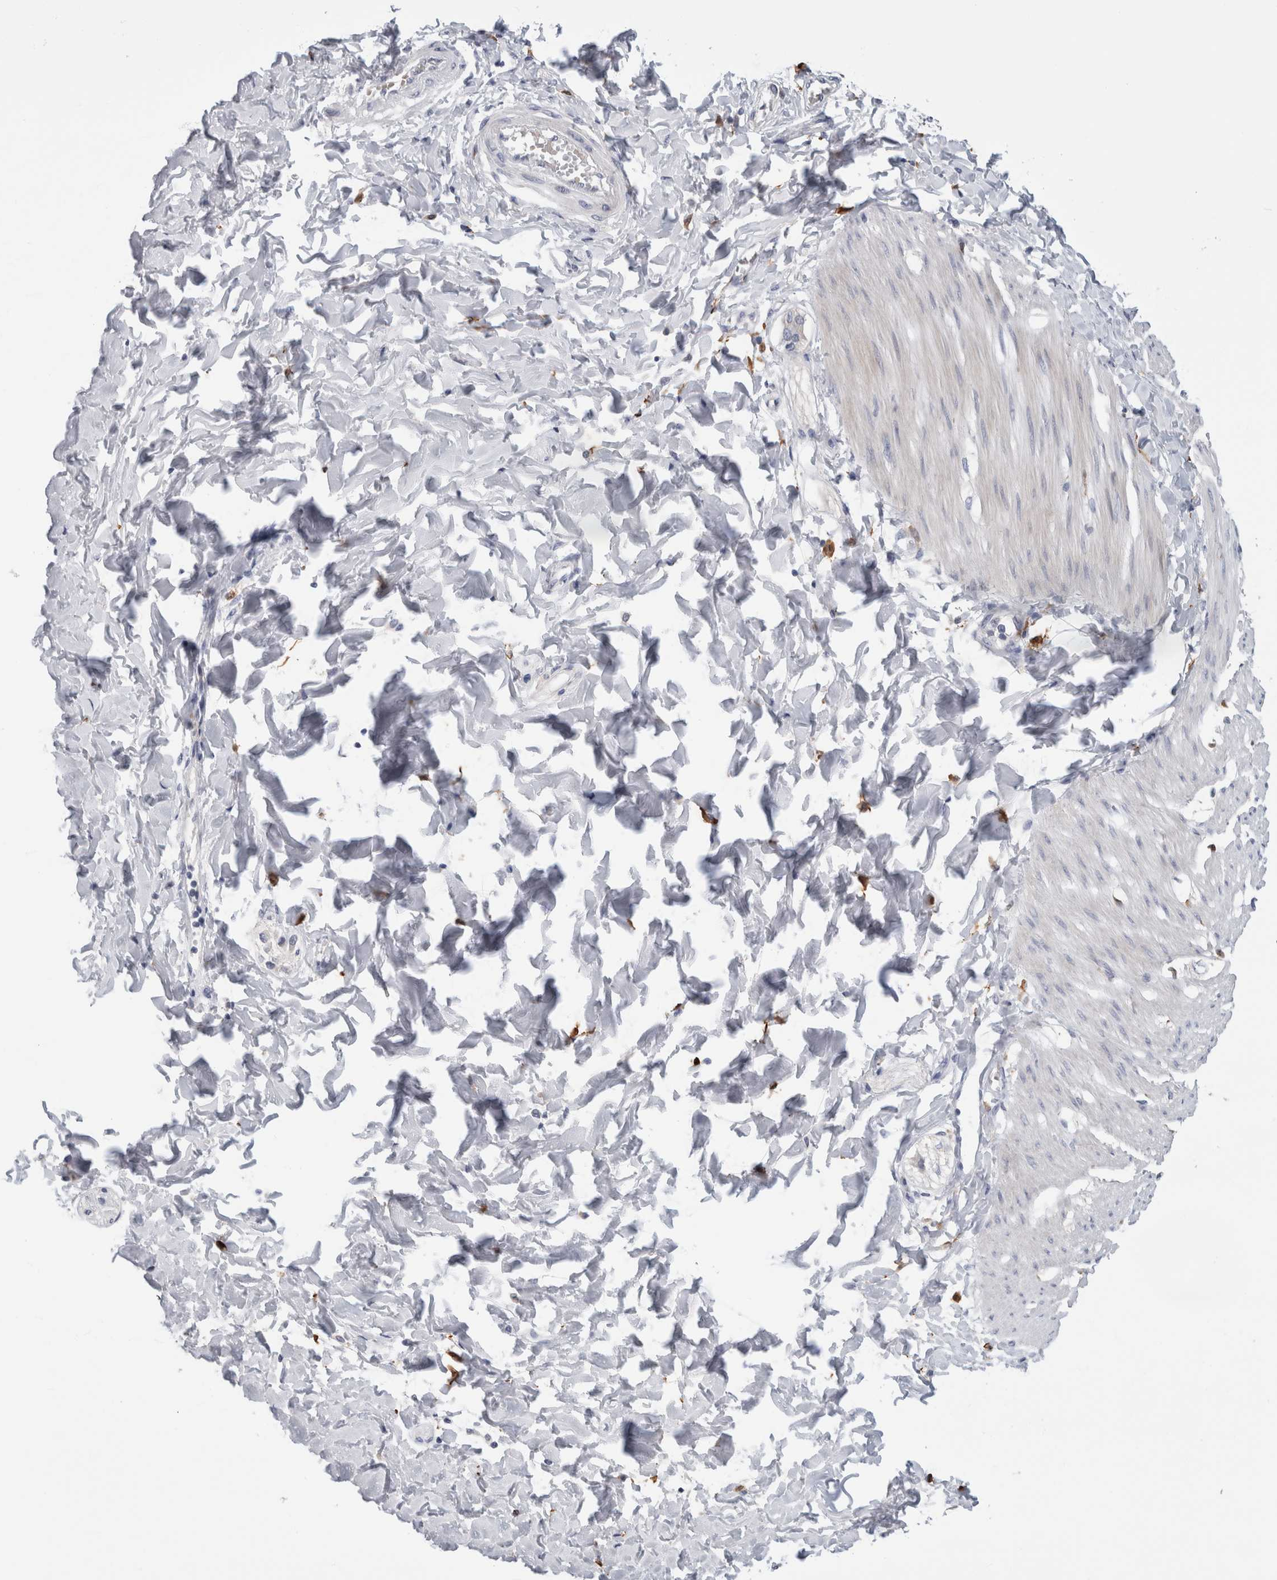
{"staining": {"intensity": "negative", "quantity": "none", "location": "none"}, "tissue": "smooth muscle", "cell_type": "Smooth muscle cells", "image_type": "normal", "snomed": [{"axis": "morphology", "description": "Normal tissue, NOS"}, {"axis": "morphology", "description": "Adenocarcinoma, NOS"}, {"axis": "topography", "description": "Smooth muscle"}, {"axis": "topography", "description": "Colon"}], "caption": "IHC photomicrograph of benign smooth muscle stained for a protein (brown), which displays no staining in smooth muscle cells.", "gene": "SLC20A2", "patient": {"sex": "male", "age": 14}}